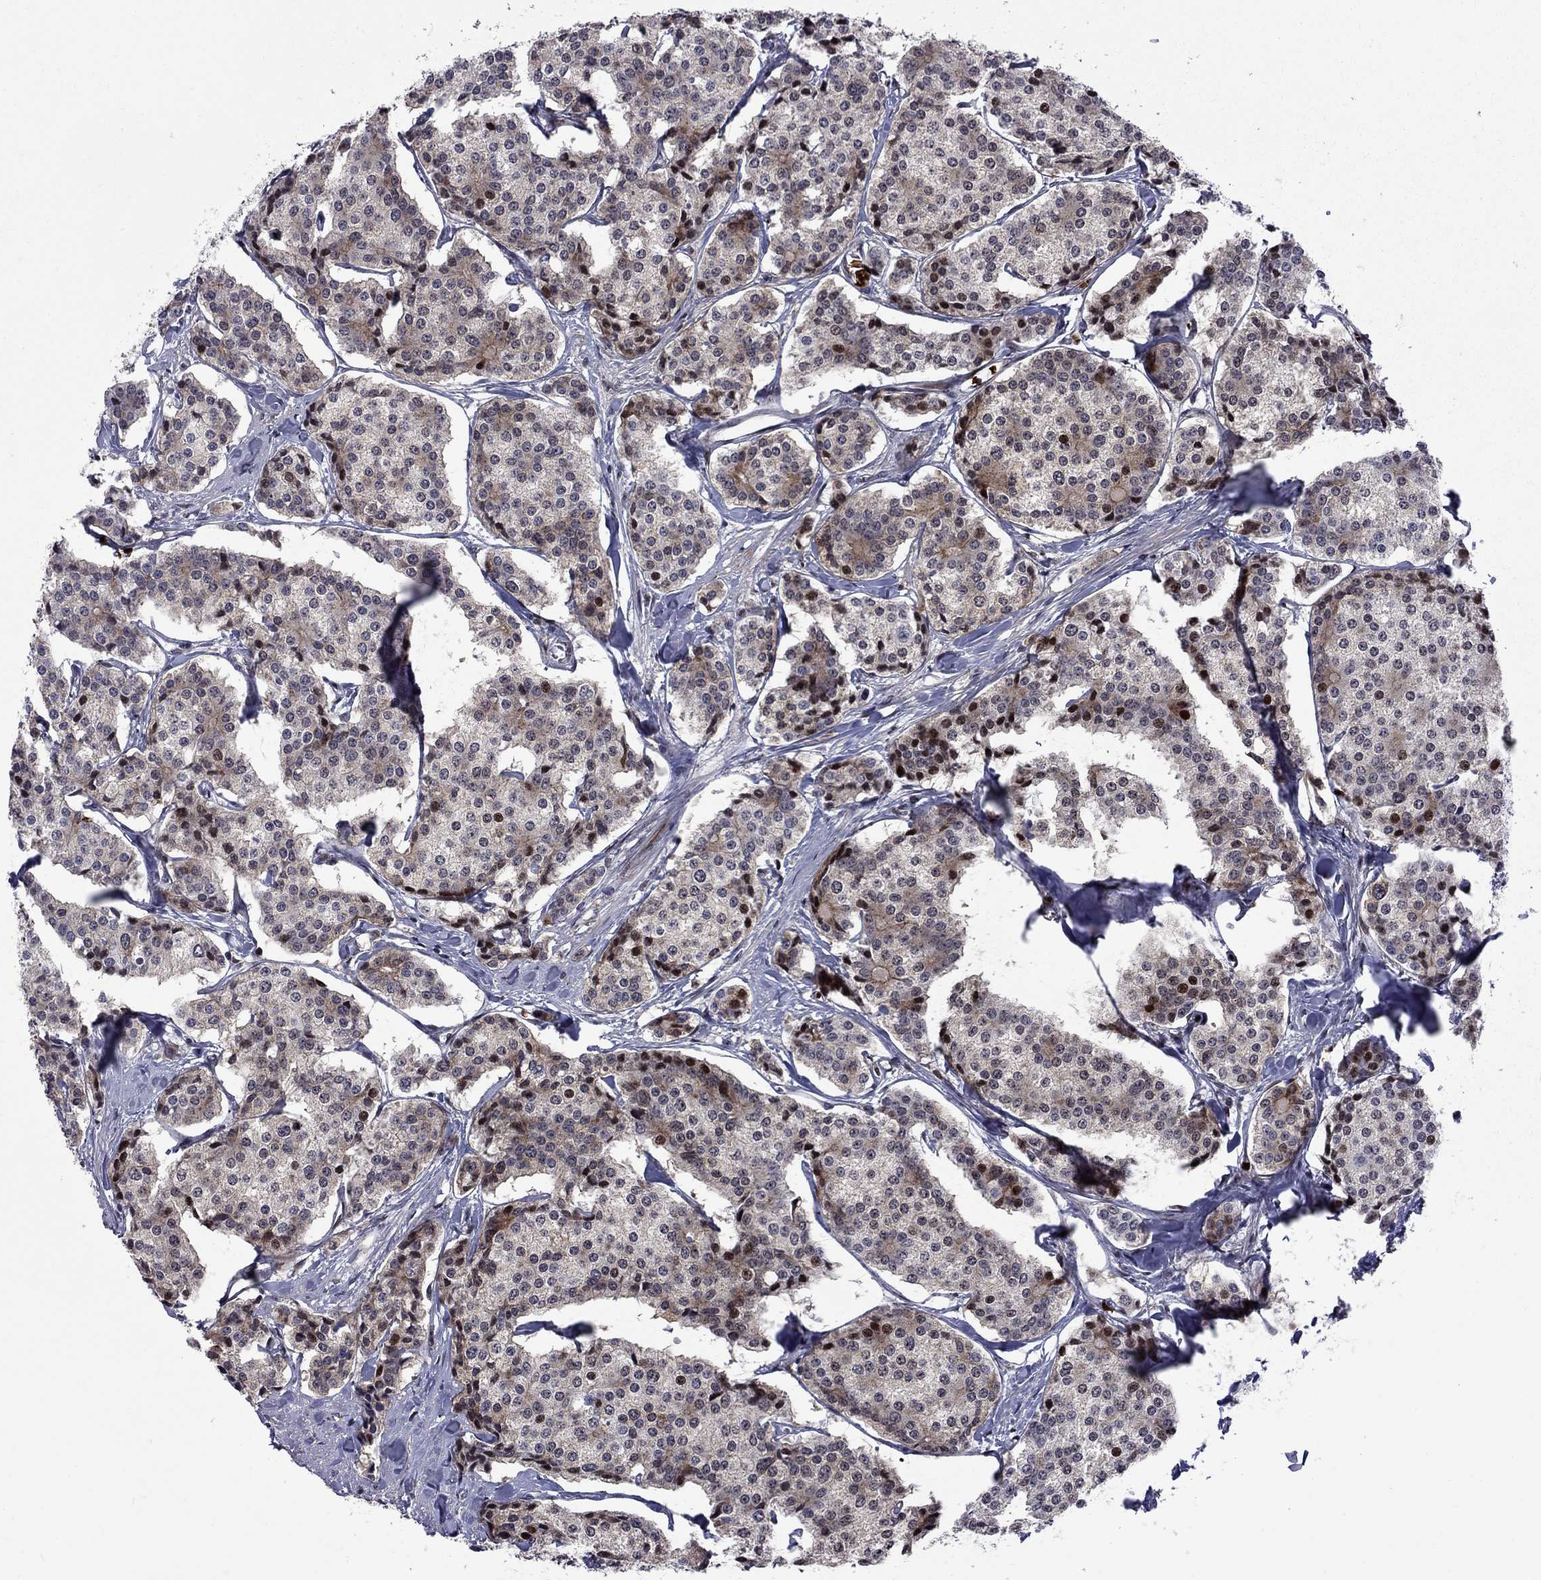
{"staining": {"intensity": "moderate", "quantity": "<25%", "location": "cytoplasmic/membranous"}, "tissue": "carcinoid", "cell_type": "Tumor cells", "image_type": "cancer", "snomed": [{"axis": "morphology", "description": "Carcinoid, malignant, NOS"}, {"axis": "topography", "description": "Small intestine"}], "caption": "Carcinoid stained with a brown dye reveals moderate cytoplasmic/membranous positive expression in approximately <25% of tumor cells.", "gene": "HTR4", "patient": {"sex": "female", "age": 65}}